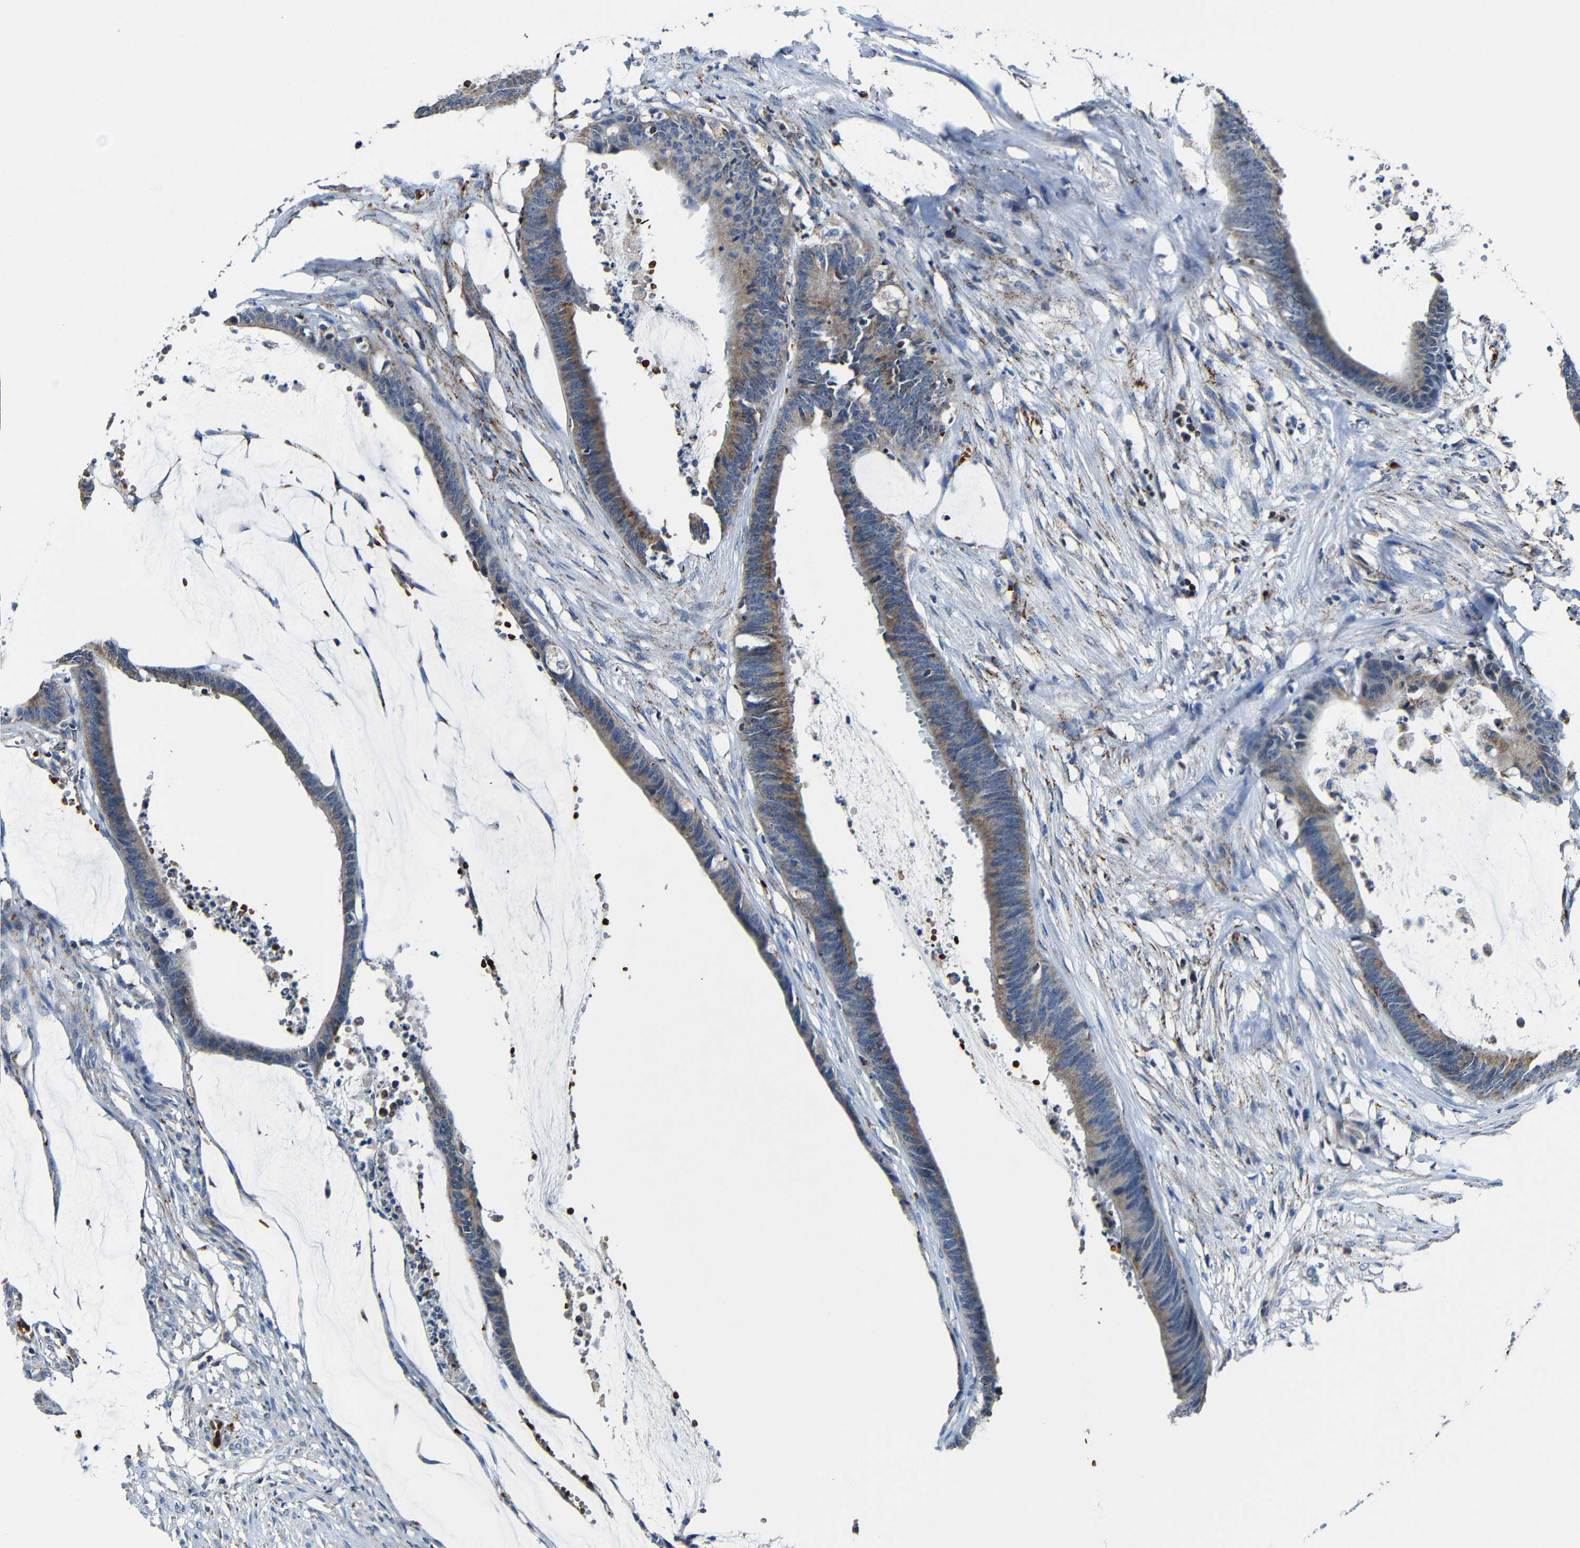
{"staining": {"intensity": "moderate", "quantity": ">75%", "location": "cytoplasmic/membranous"}, "tissue": "colorectal cancer", "cell_type": "Tumor cells", "image_type": "cancer", "snomed": [{"axis": "morphology", "description": "Adenocarcinoma, NOS"}, {"axis": "topography", "description": "Rectum"}], "caption": "DAB immunohistochemical staining of adenocarcinoma (colorectal) shows moderate cytoplasmic/membranous protein expression in approximately >75% of tumor cells.", "gene": "CA5B", "patient": {"sex": "female", "age": 66}}